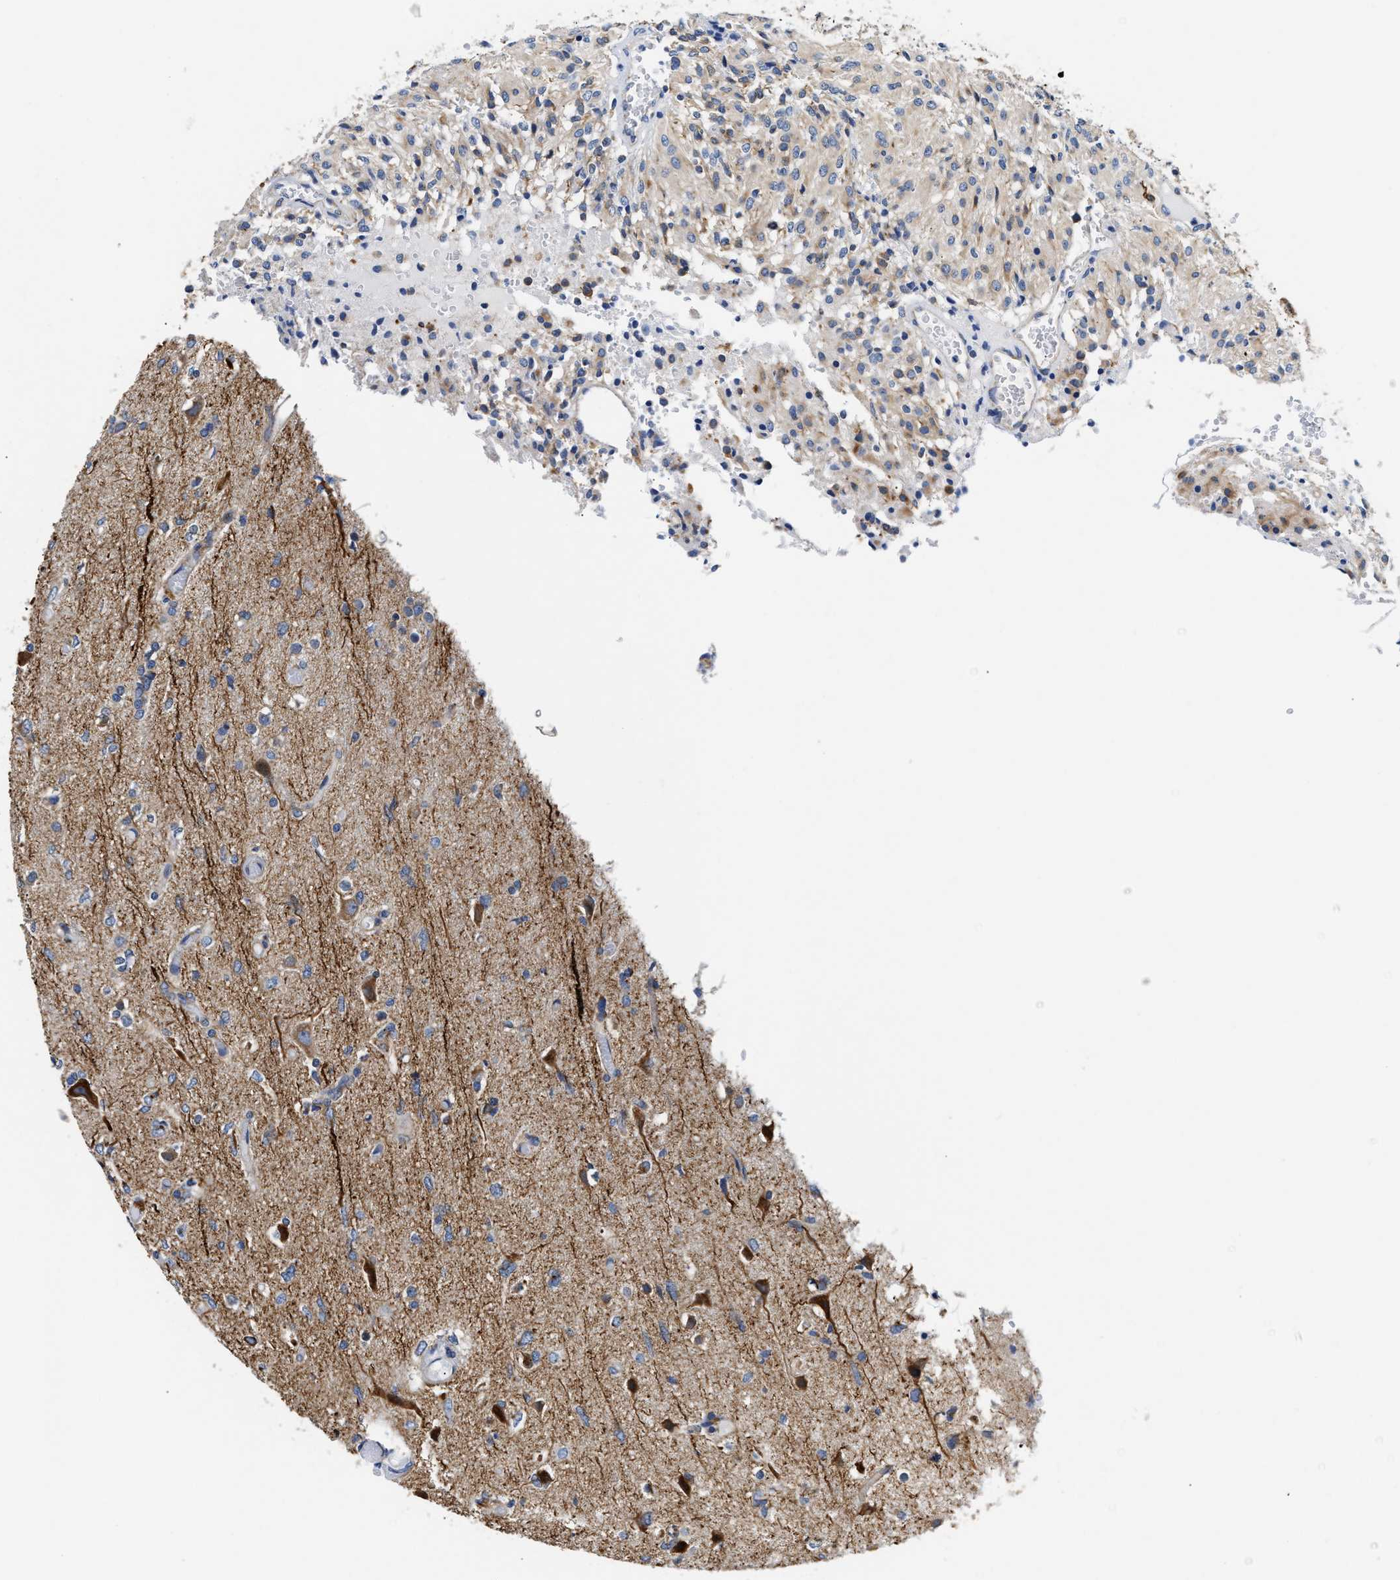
{"staining": {"intensity": "weak", "quantity": "25%-75%", "location": "cytoplasmic/membranous"}, "tissue": "glioma", "cell_type": "Tumor cells", "image_type": "cancer", "snomed": [{"axis": "morphology", "description": "Glioma, malignant, High grade"}, {"axis": "topography", "description": "Brain"}], "caption": "Immunohistochemical staining of malignant glioma (high-grade) displays low levels of weak cytoplasmic/membranous positivity in approximately 25%-75% of tumor cells.", "gene": "ACADVL", "patient": {"sex": "female", "age": 59}}